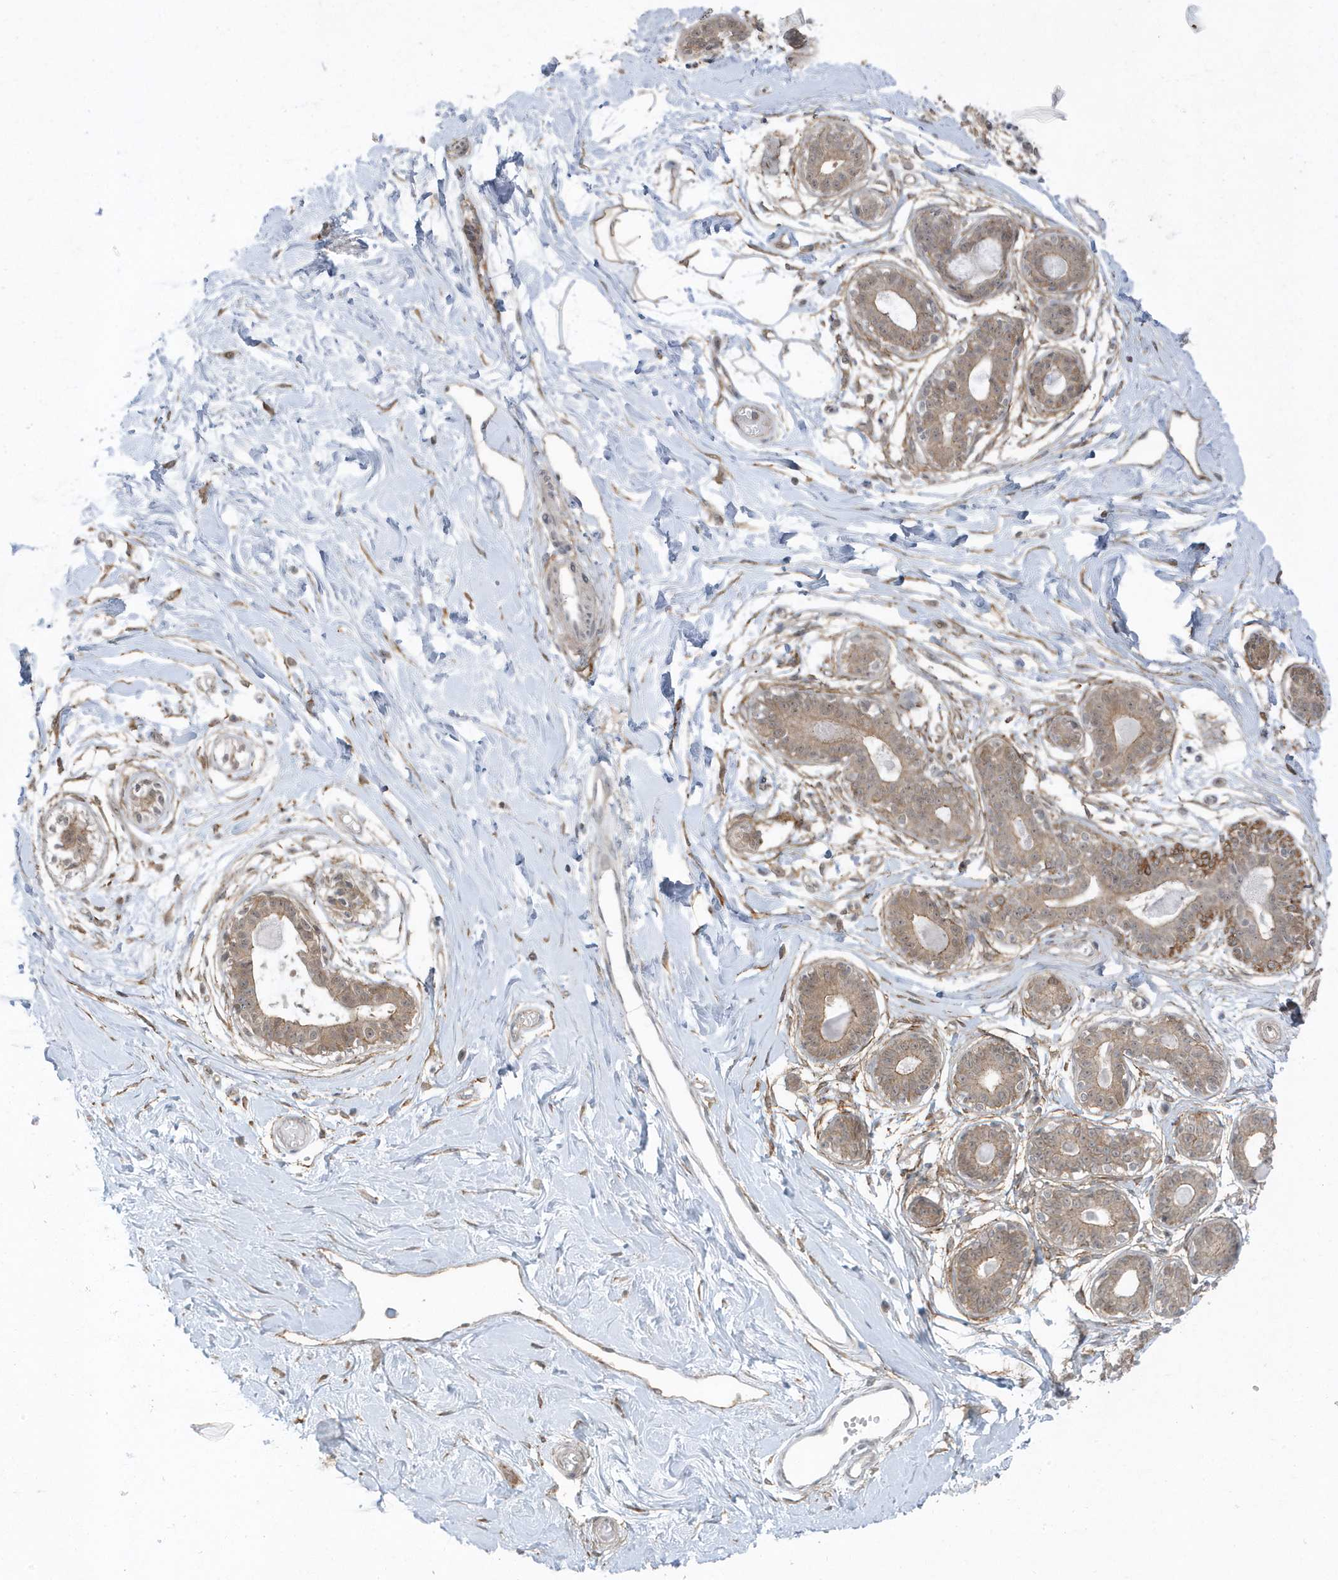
{"staining": {"intensity": "negative", "quantity": "none", "location": "none"}, "tissue": "breast", "cell_type": "Adipocytes", "image_type": "normal", "snomed": [{"axis": "morphology", "description": "Normal tissue, NOS"}, {"axis": "topography", "description": "Breast"}], "caption": "DAB (3,3'-diaminobenzidine) immunohistochemical staining of normal breast demonstrates no significant staining in adipocytes. (DAB (3,3'-diaminobenzidine) immunohistochemistry, high magnification).", "gene": "PARD3B", "patient": {"sex": "female", "age": 45}}